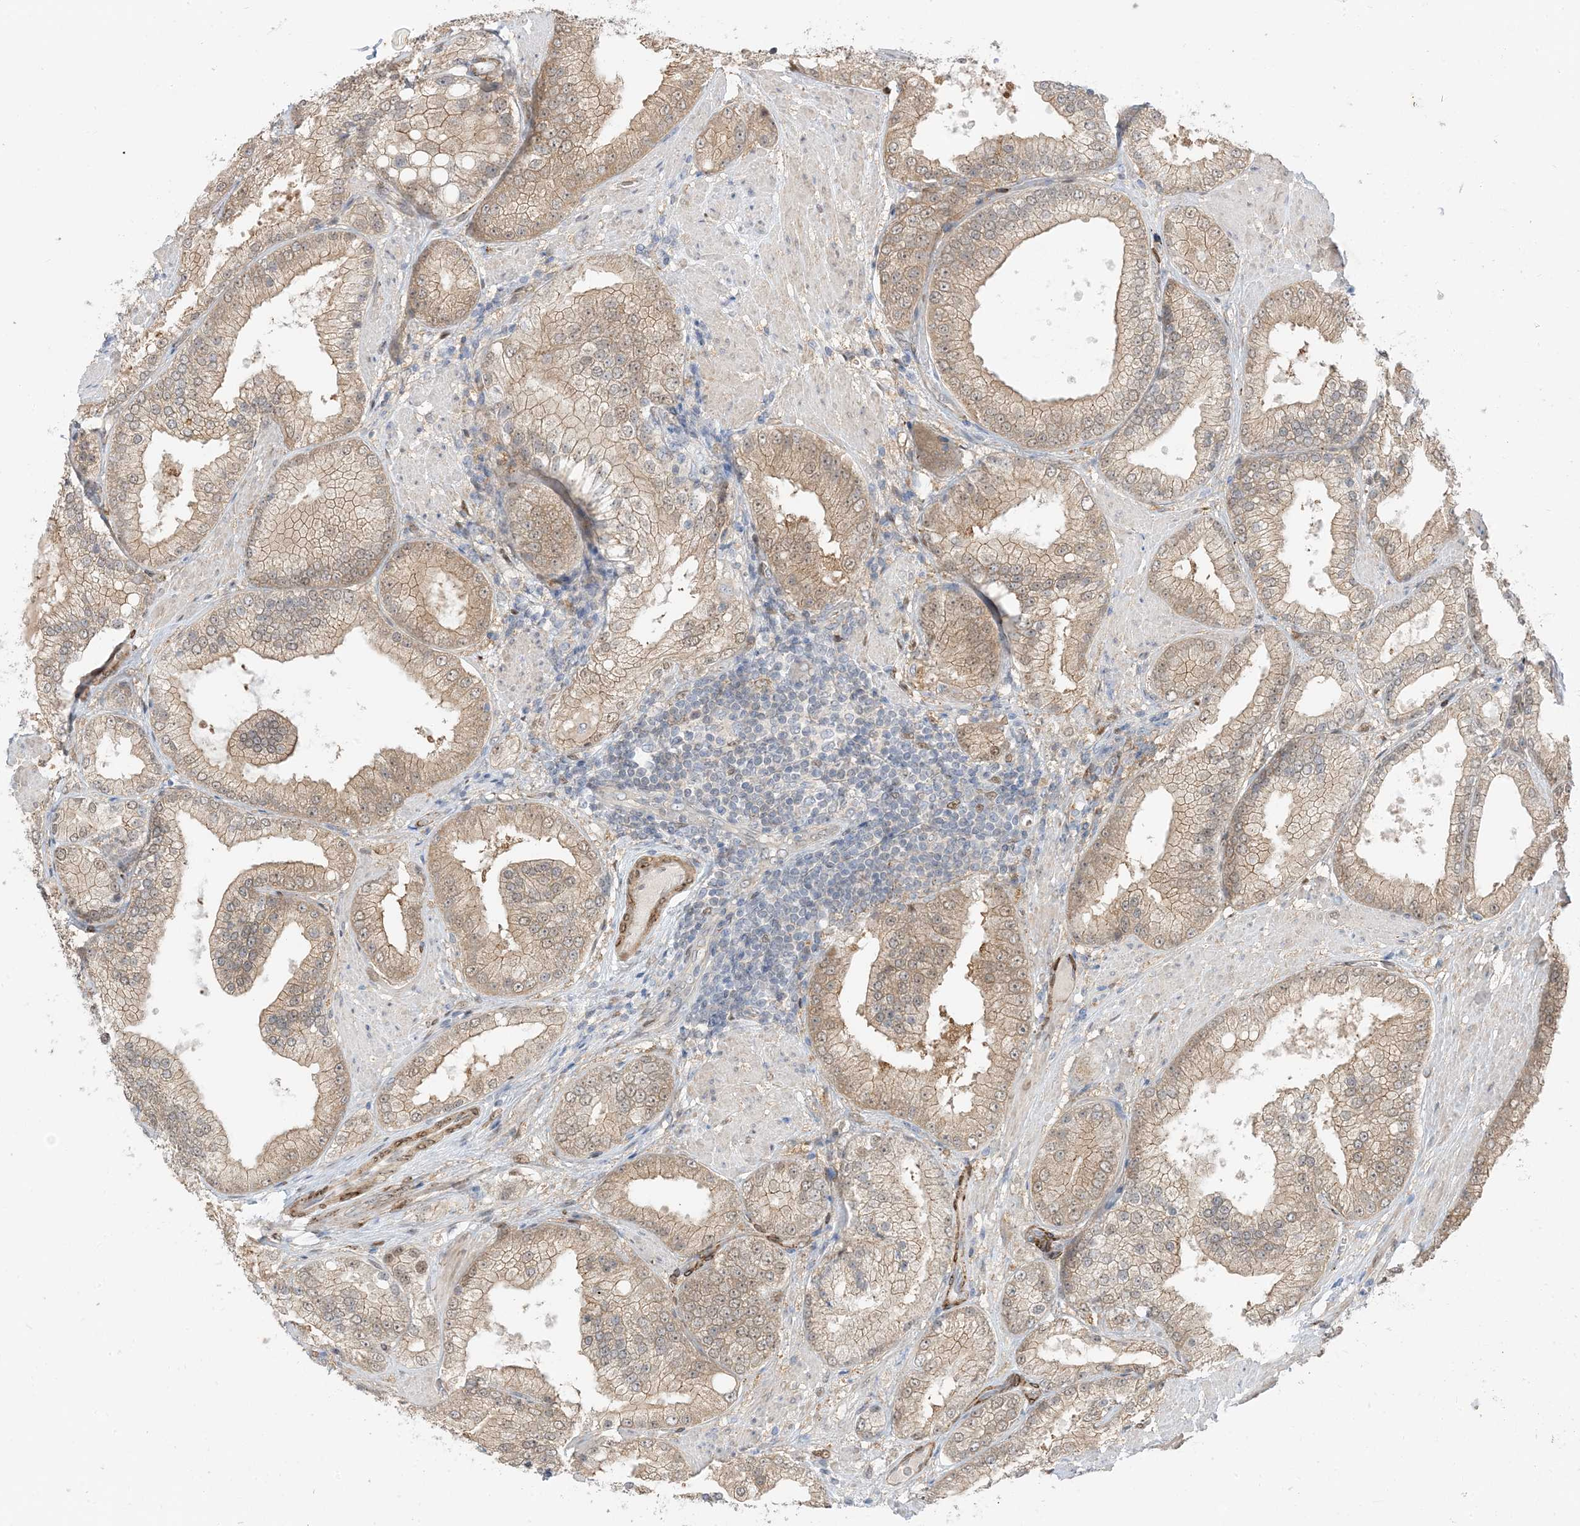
{"staining": {"intensity": "weak", "quantity": ">75%", "location": "cytoplasmic/membranous"}, "tissue": "prostate cancer", "cell_type": "Tumor cells", "image_type": "cancer", "snomed": [{"axis": "morphology", "description": "Adenocarcinoma, Low grade"}, {"axis": "topography", "description": "Prostate"}], "caption": "Adenocarcinoma (low-grade) (prostate) tissue shows weak cytoplasmic/membranous staining in about >75% of tumor cells, visualized by immunohistochemistry.", "gene": "RIN1", "patient": {"sex": "male", "age": 67}}